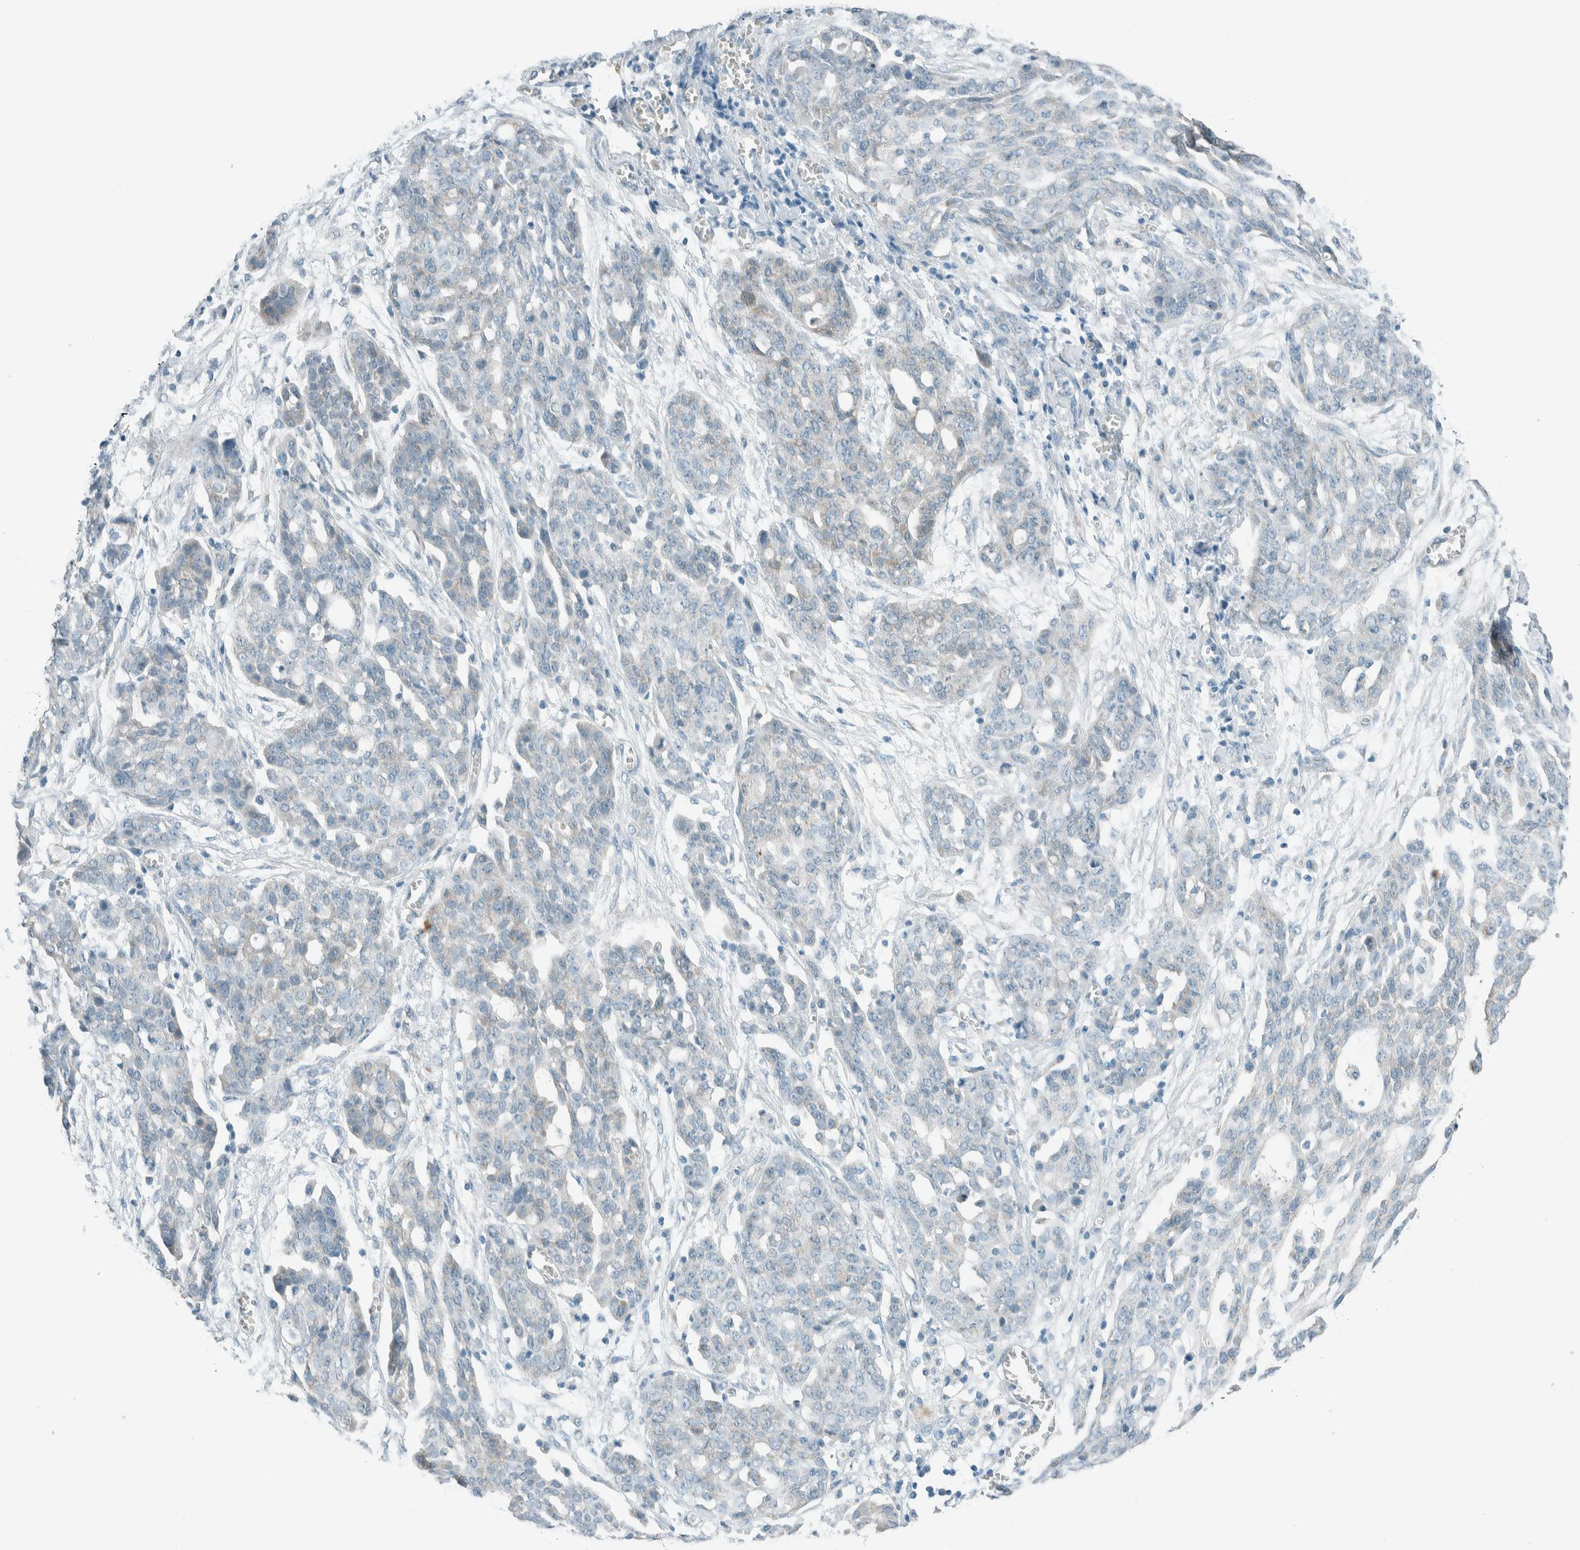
{"staining": {"intensity": "negative", "quantity": "none", "location": "none"}, "tissue": "ovarian cancer", "cell_type": "Tumor cells", "image_type": "cancer", "snomed": [{"axis": "morphology", "description": "Cystadenocarcinoma, serous, NOS"}, {"axis": "topography", "description": "Soft tissue"}, {"axis": "topography", "description": "Ovary"}], "caption": "Image shows no protein staining in tumor cells of ovarian cancer tissue.", "gene": "ALDH7A1", "patient": {"sex": "female", "age": 57}}